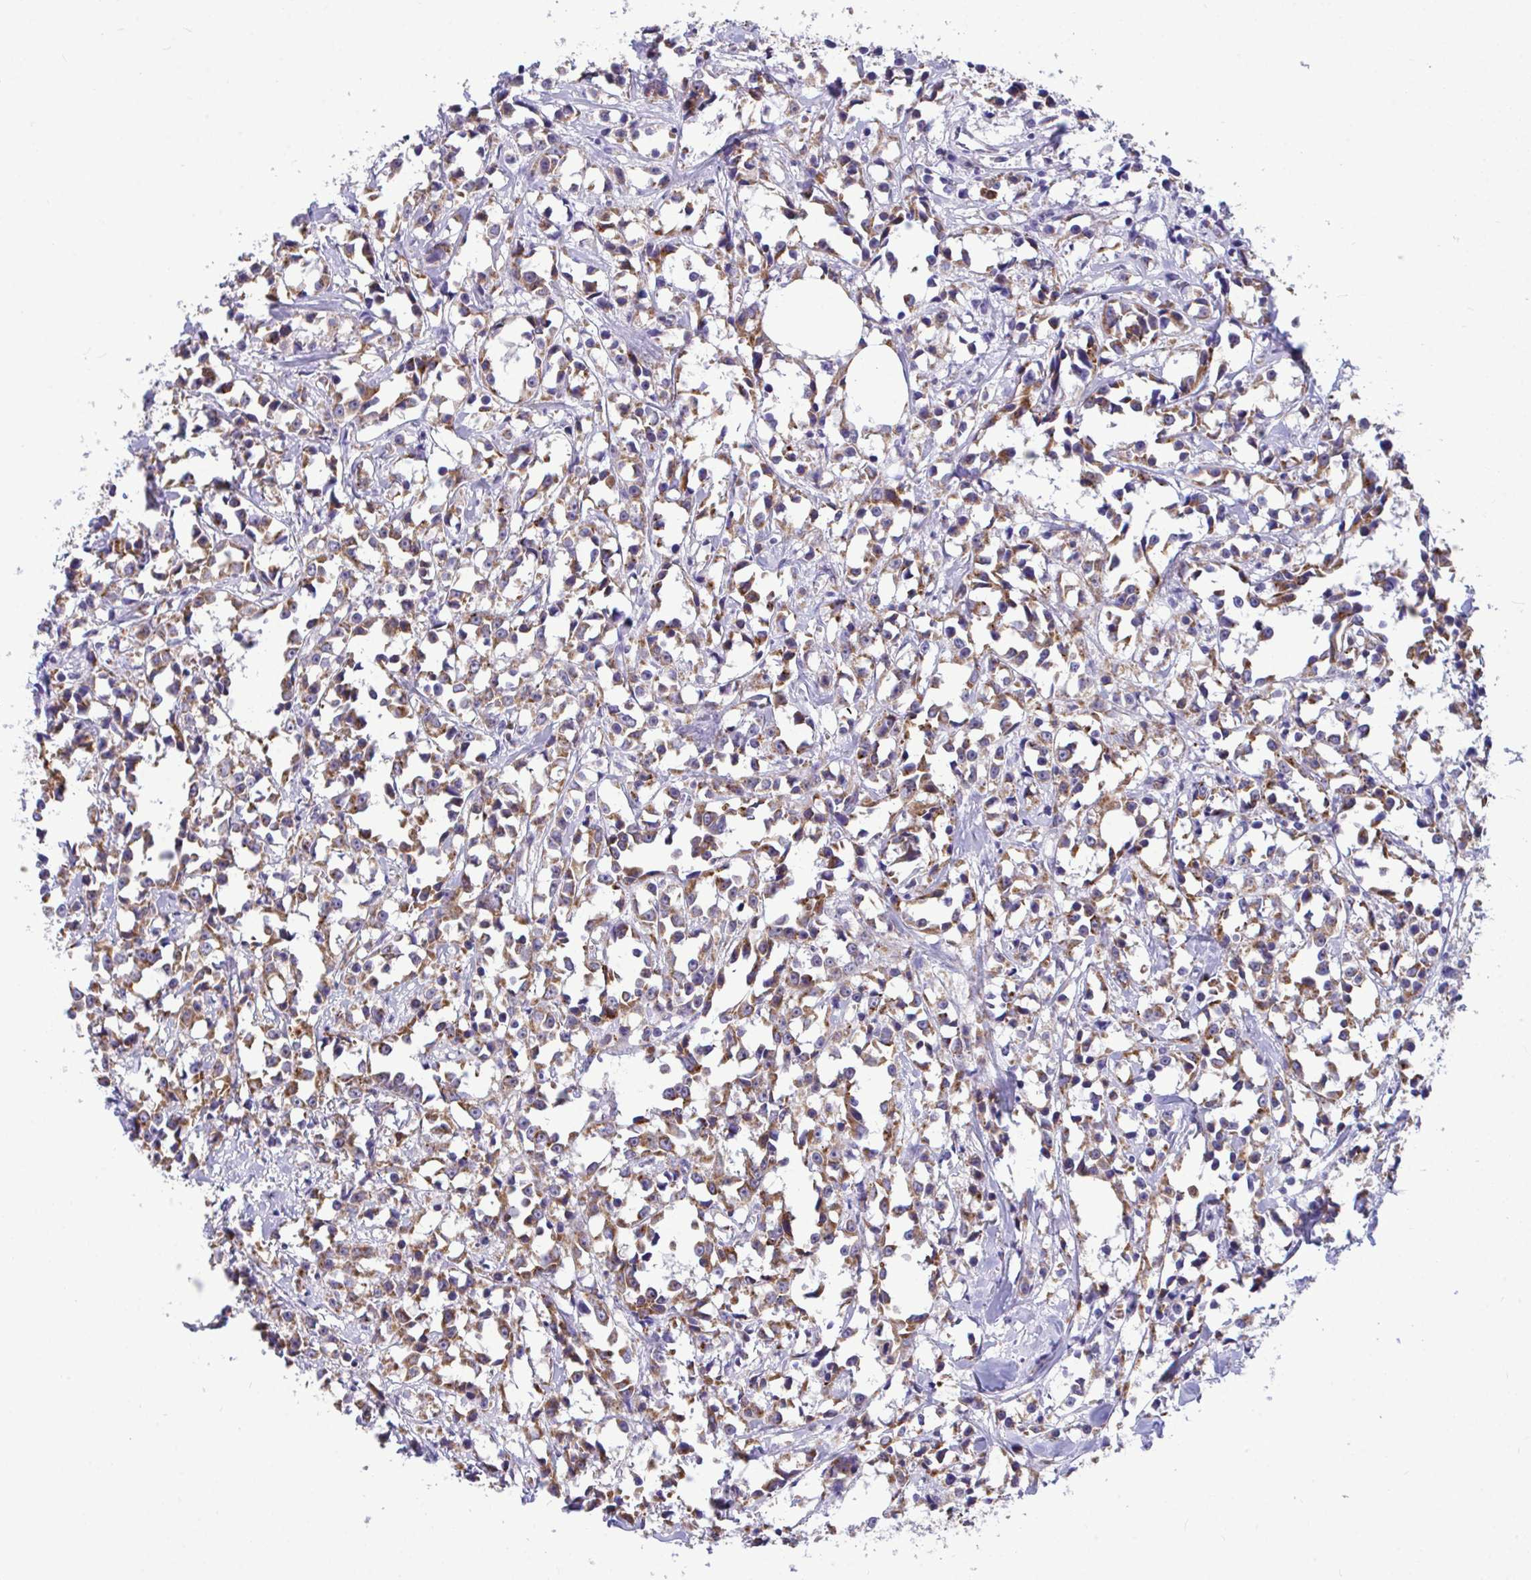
{"staining": {"intensity": "moderate", "quantity": ">75%", "location": "cytoplasmic/membranous"}, "tissue": "breast cancer", "cell_type": "Tumor cells", "image_type": "cancer", "snomed": [{"axis": "morphology", "description": "Duct carcinoma"}, {"axis": "topography", "description": "Breast"}], "caption": "Tumor cells exhibit medium levels of moderate cytoplasmic/membranous positivity in about >75% of cells in invasive ductal carcinoma (breast).", "gene": "SARS2", "patient": {"sex": "female", "age": 80}}